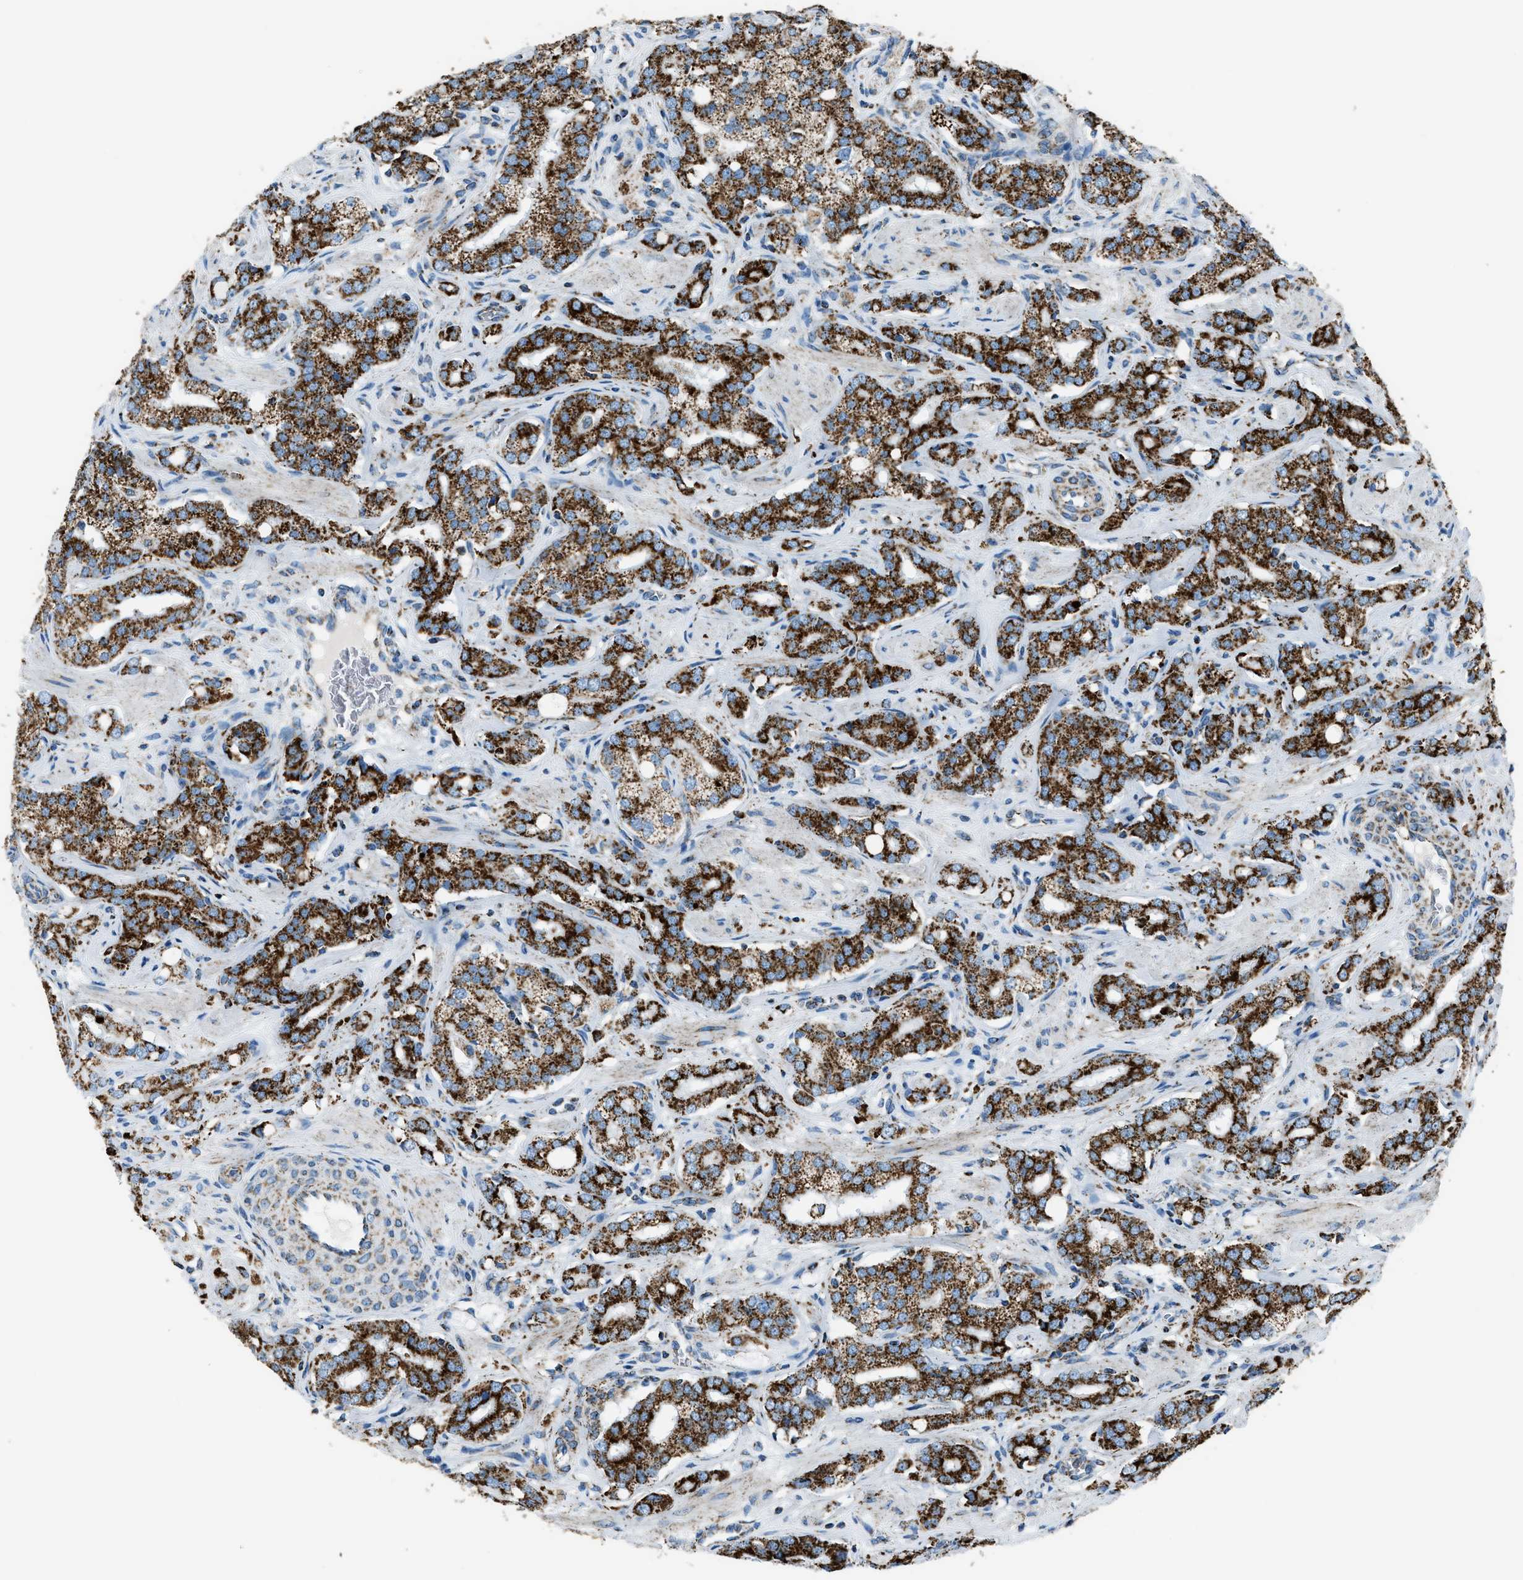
{"staining": {"intensity": "strong", "quantity": ">75%", "location": "cytoplasmic/membranous"}, "tissue": "prostate cancer", "cell_type": "Tumor cells", "image_type": "cancer", "snomed": [{"axis": "morphology", "description": "Adenocarcinoma, High grade"}, {"axis": "topography", "description": "Prostate"}], "caption": "An image showing strong cytoplasmic/membranous positivity in approximately >75% of tumor cells in prostate cancer, as visualized by brown immunohistochemical staining.", "gene": "MDH2", "patient": {"sex": "male", "age": 52}}